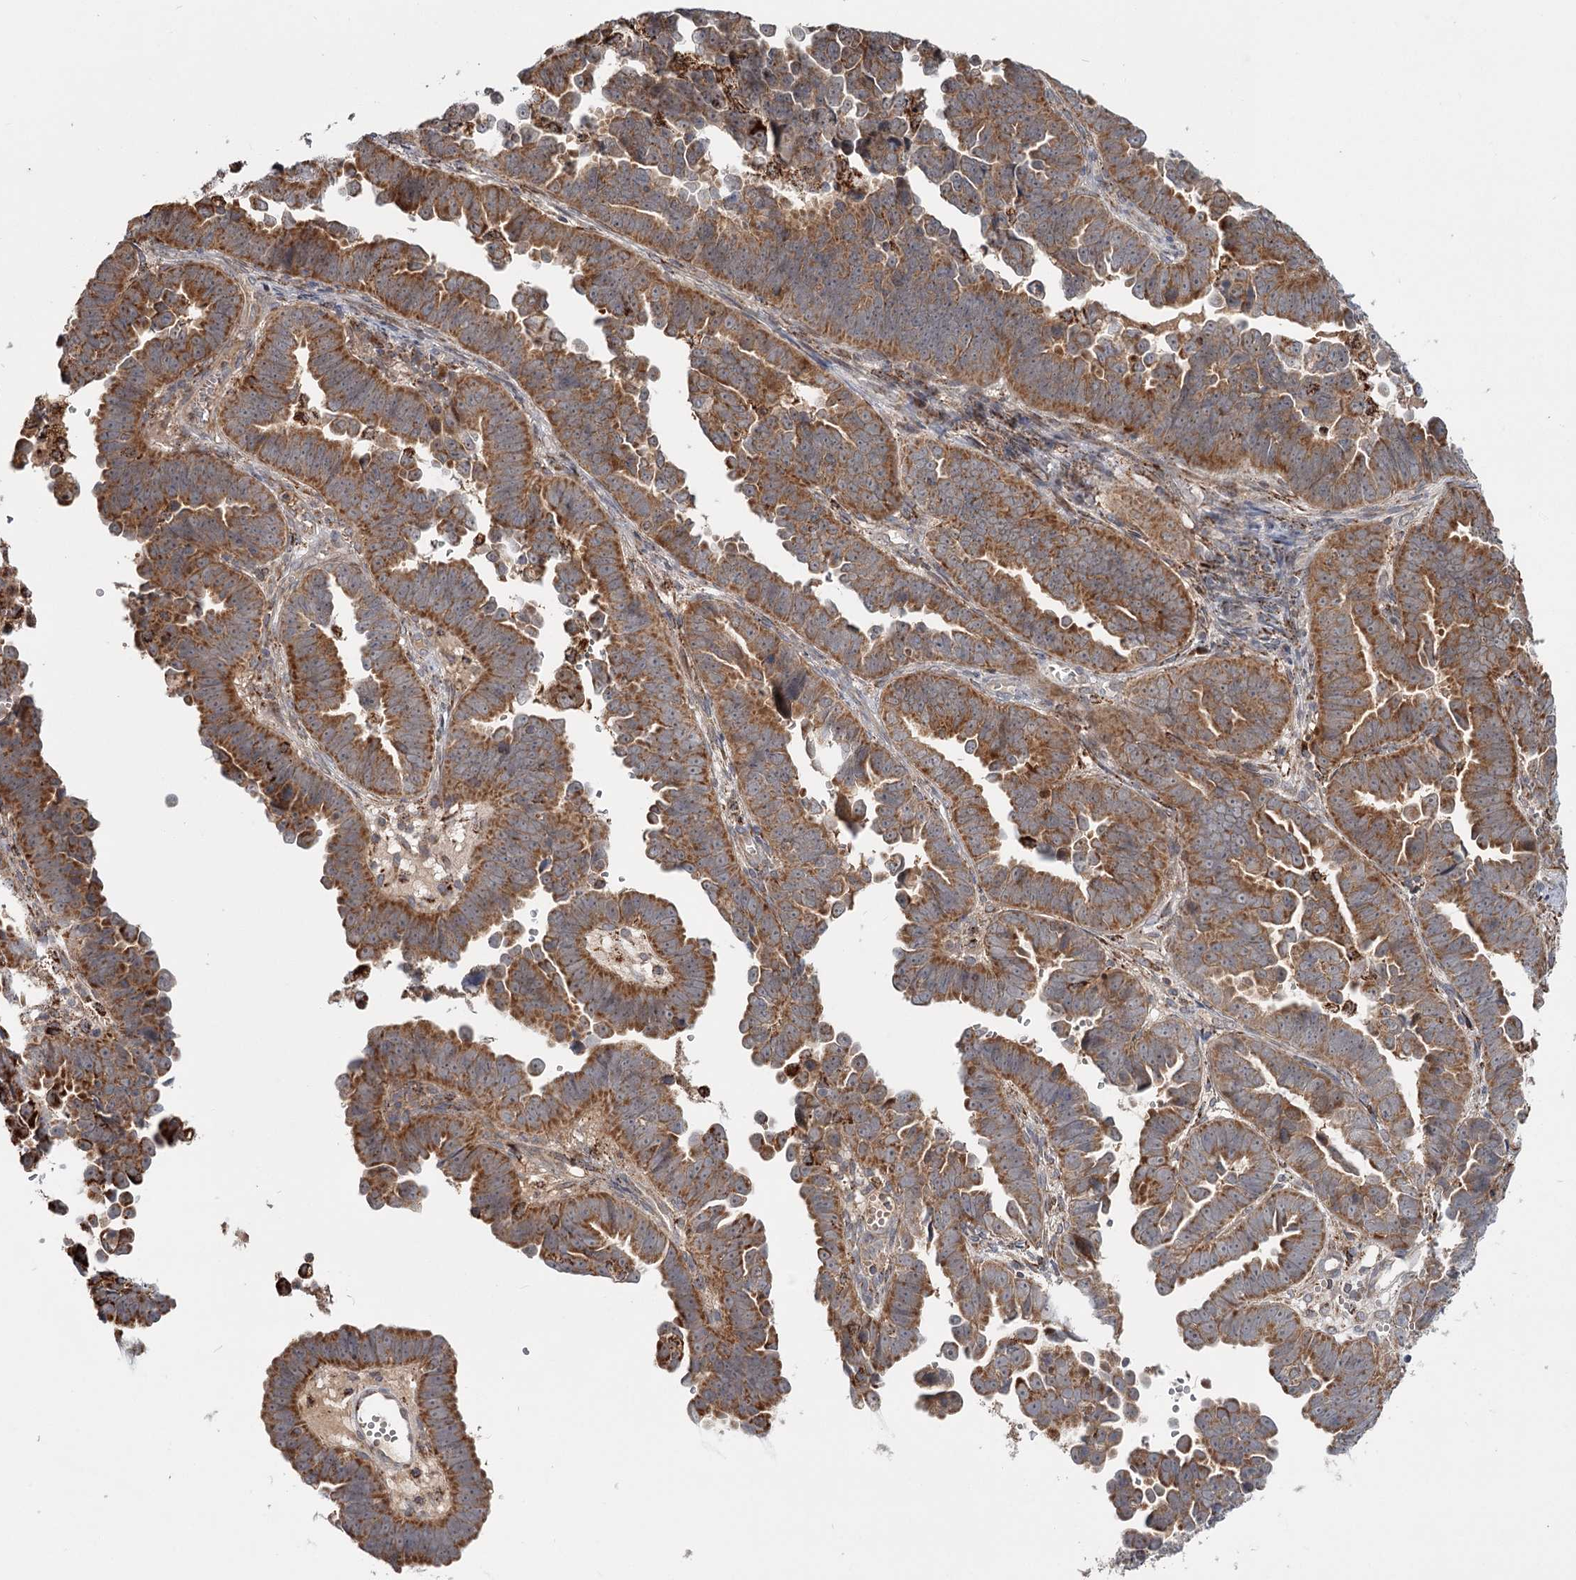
{"staining": {"intensity": "moderate", "quantity": ">75%", "location": "cytoplasmic/membranous"}, "tissue": "endometrial cancer", "cell_type": "Tumor cells", "image_type": "cancer", "snomed": [{"axis": "morphology", "description": "Adenocarcinoma, NOS"}, {"axis": "topography", "description": "Endometrium"}], "caption": "Protein staining of endometrial cancer (adenocarcinoma) tissue shows moderate cytoplasmic/membranous expression in about >75% of tumor cells. (DAB (3,3'-diaminobenzidine) IHC, brown staining for protein, blue staining for nuclei).", "gene": "CDC123", "patient": {"sex": "female", "age": 75}}